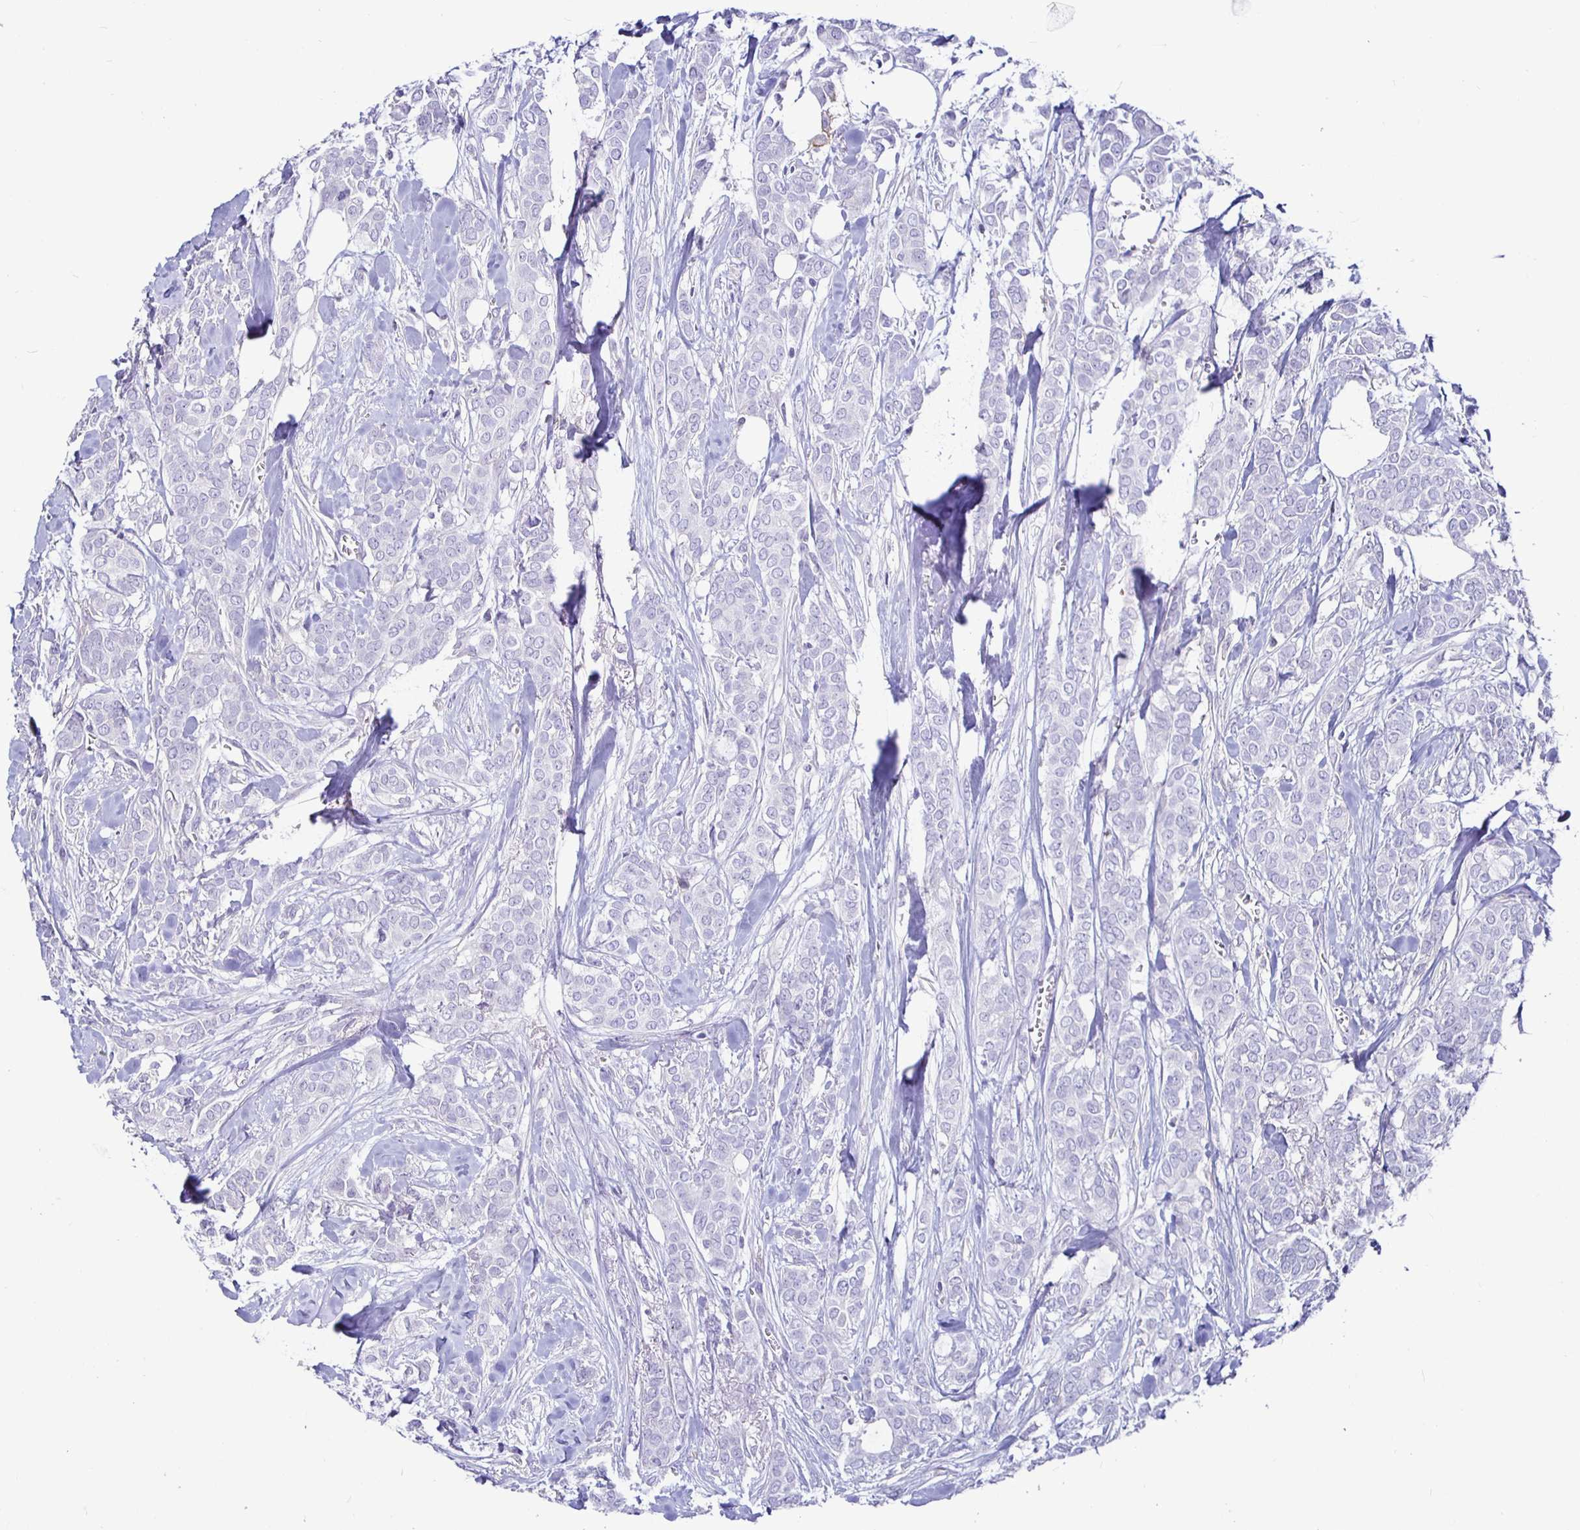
{"staining": {"intensity": "negative", "quantity": "none", "location": "none"}, "tissue": "breast cancer", "cell_type": "Tumor cells", "image_type": "cancer", "snomed": [{"axis": "morphology", "description": "Duct carcinoma"}, {"axis": "topography", "description": "Breast"}], "caption": "Breast cancer was stained to show a protein in brown. There is no significant positivity in tumor cells. Brightfield microscopy of immunohistochemistry (IHC) stained with DAB (brown) and hematoxylin (blue), captured at high magnification.", "gene": "SIRPA", "patient": {"sex": "female", "age": 84}}